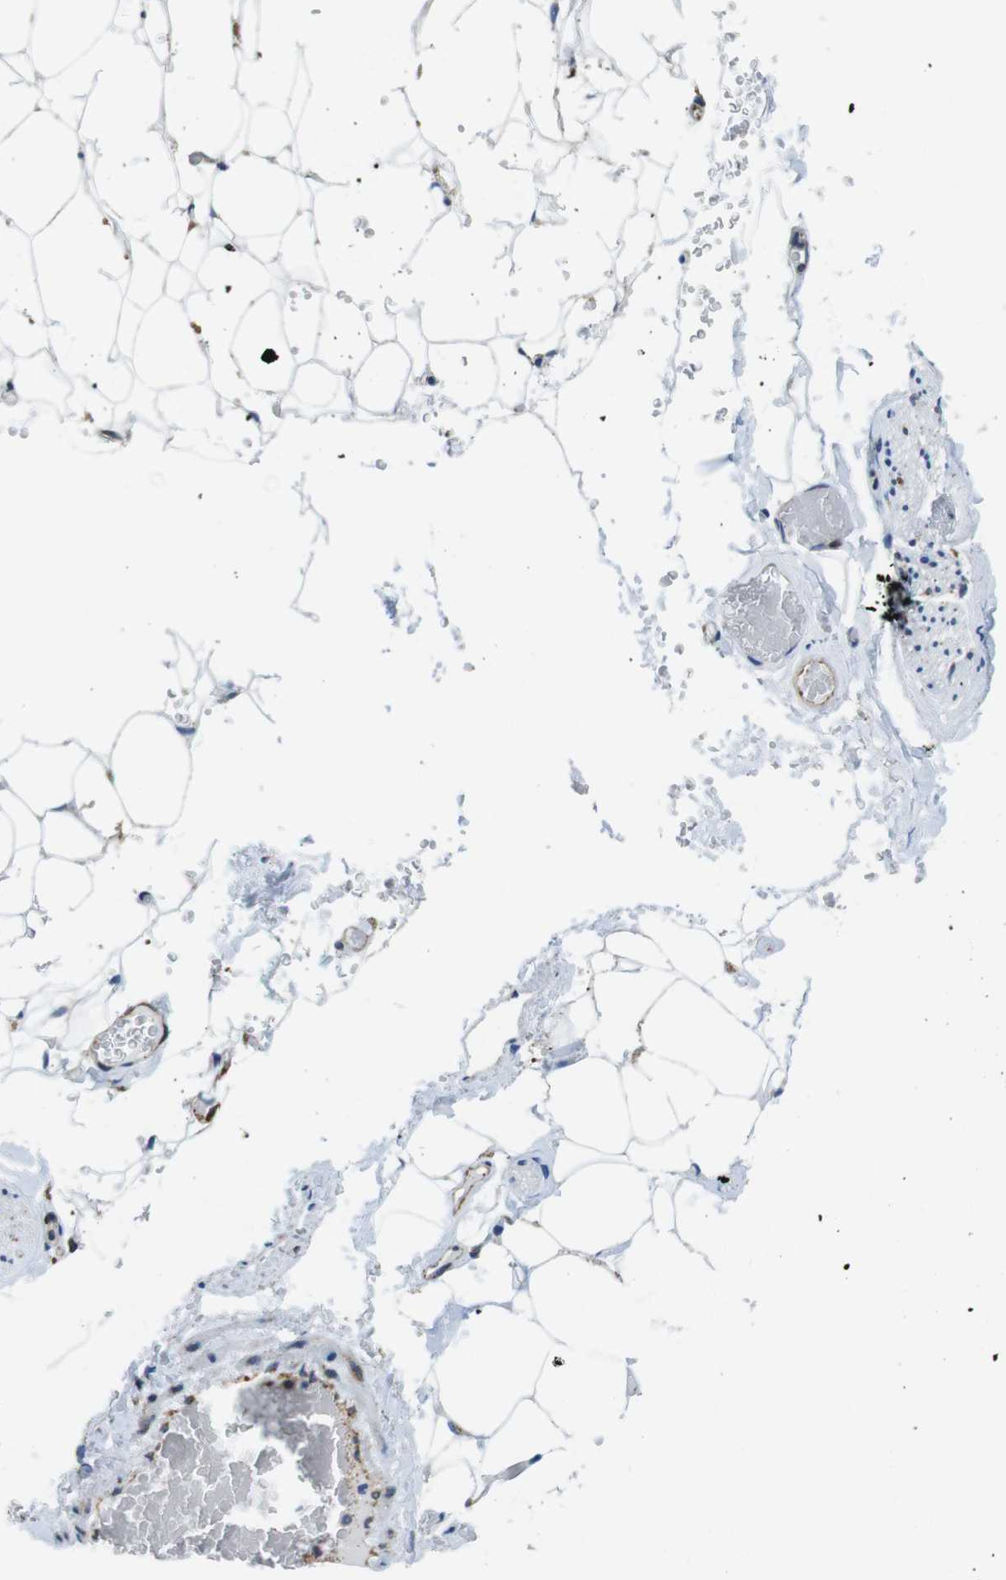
{"staining": {"intensity": "moderate", "quantity": ">75%", "location": "cytoplasmic/membranous"}, "tissue": "adipose tissue", "cell_type": "Adipocytes", "image_type": "normal", "snomed": [{"axis": "morphology", "description": "Normal tissue, NOS"}, {"axis": "topography", "description": "Peripheral nerve tissue"}], "caption": "Adipose tissue stained for a protein demonstrates moderate cytoplasmic/membranous positivity in adipocytes. (DAB (3,3'-diaminobenzidine) IHC with brightfield microscopy, high magnification).", "gene": "UGGT1", "patient": {"sex": "male", "age": 70}}